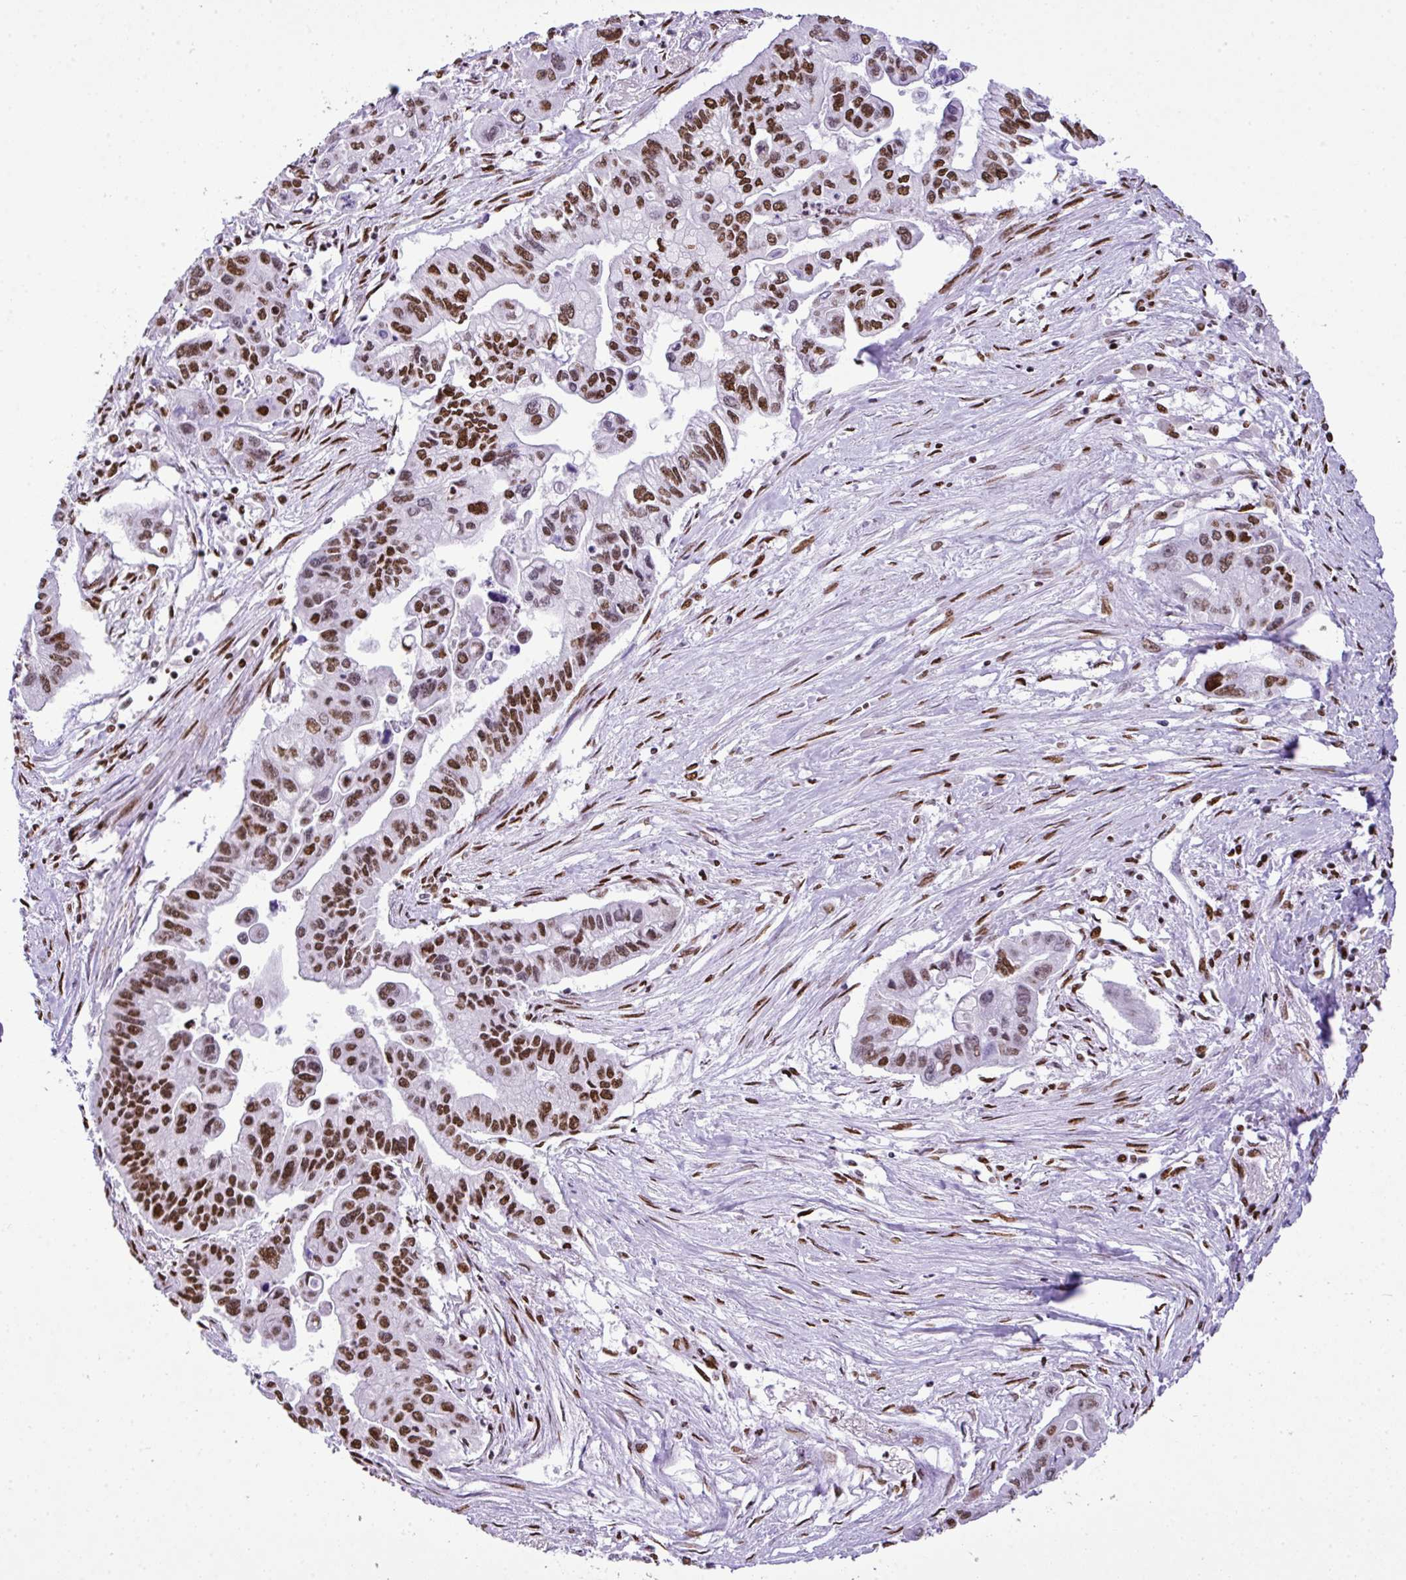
{"staining": {"intensity": "moderate", "quantity": ">75%", "location": "nuclear"}, "tissue": "pancreatic cancer", "cell_type": "Tumor cells", "image_type": "cancer", "snomed": [{"axis": "morphology", "description": "Adenocarcinoma, NOS"}, {"axis": "topography", "description": "Pancreas"}], "caption": "Moderate nuclear protein positivity is seen in about >75% of tumor cells in adenocarcinoma (pancreatic). (DAB IHC, brown staining for protein, blue staining for nuclei).", "gene": "RARG", "patient": {"sex": "male", "age": 62}}